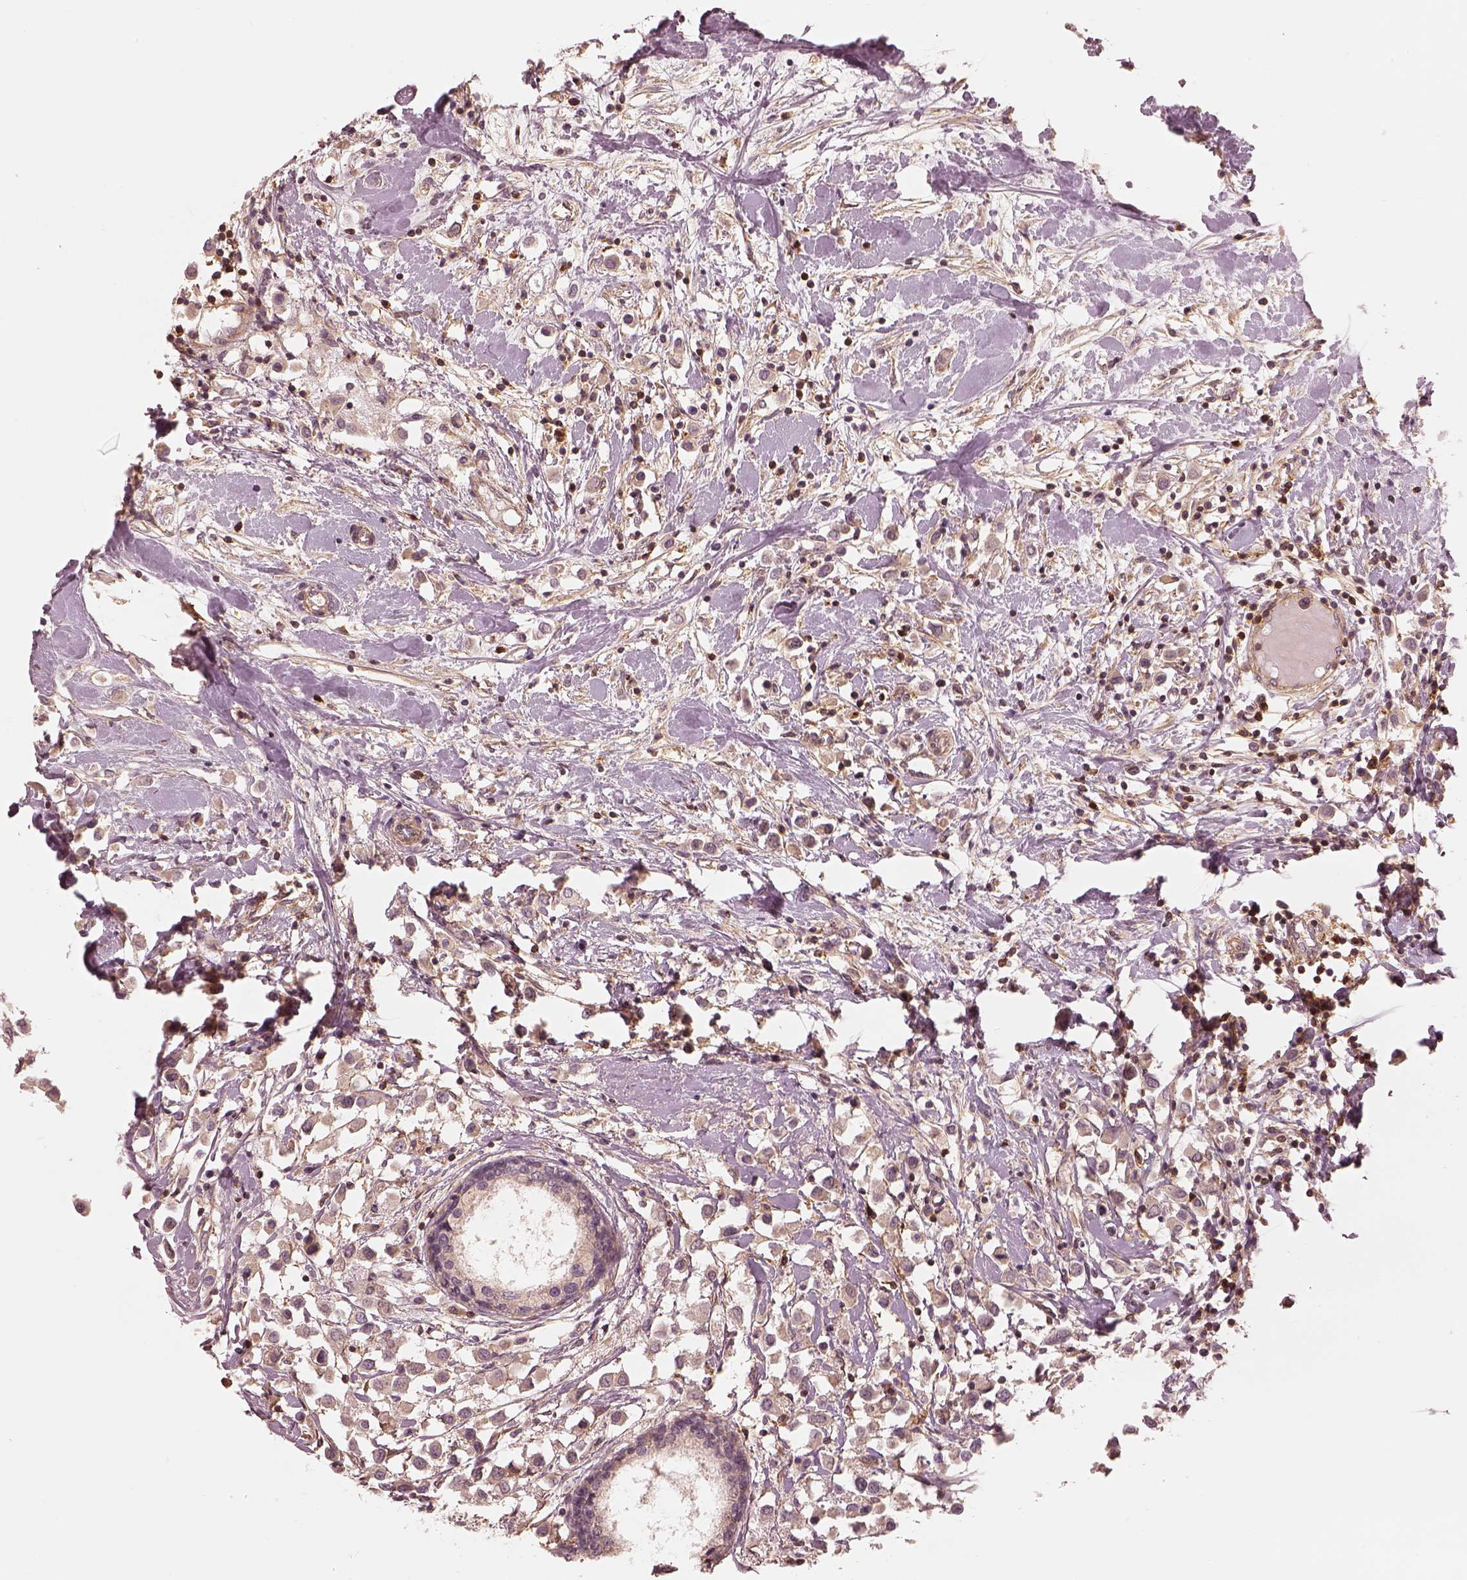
{"staining": {"intensity": "weak", "quantity": ">75%", "location": "cytoplasmic/membranous"}, "tissue": "breast cancer", "cell_type": "Tumor cells", "image_type": "cancer", "snomed": [{"axis": "morphology", "description": "Duct carcinoma"}, {"axis": "topography", "description": "Breast"}], "caption": "Immunohistochemistry (IHC) micrograph of neoplastic tissue: human infiltrating ductal carcinoma (breast) stained using immunohistochemistry (IHC) exhibits low levels of weak protein expression localized specifically in the cytoplasmic/membranous of tumor cells, appearing as a cytoplasmic/membranous brown color.", "gene": "FAM107B", "patient": {"sex": "female", "age": 61}}